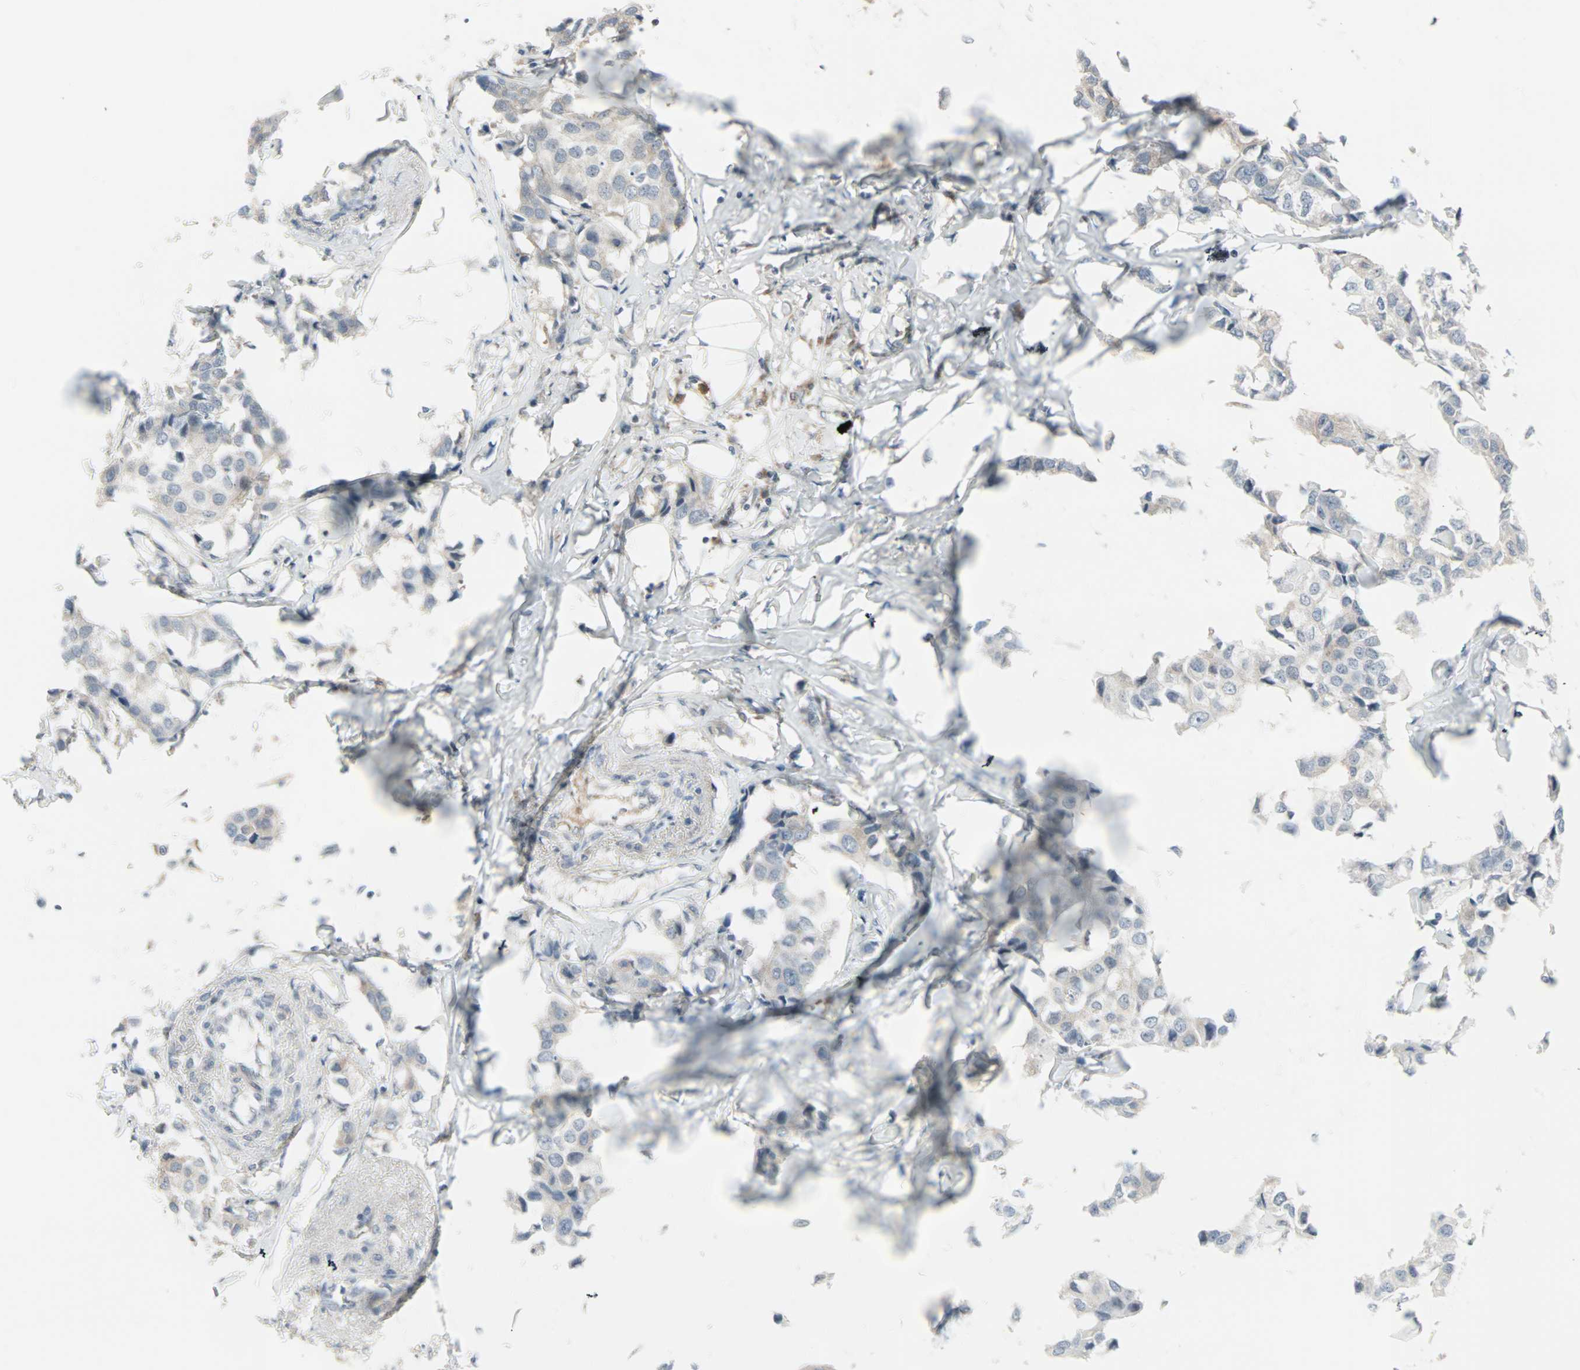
{"staining": {"intensity": "weak", "quantity": "<25%", "location": "cytoplasmic/membranous"}, "tissue": "breast cancer", "cell_type": "Tumor cells", "image_type": "cancer", "snomed": [{"axis": "morphology", "description": "Duct carcinoma"}, {"axis": "topography", "description": "Breast"}], "caption": "Immunohistochemistry histopathology image of human breast cancer stained for a protein (brown), which reveals no expression in tumor cells. The staining is performed using DAB brown chromogen with nuclei counter-stained in using hematoxylin.", "gene": "CASP3", "patient": {"sex": "female", "age": 80}}